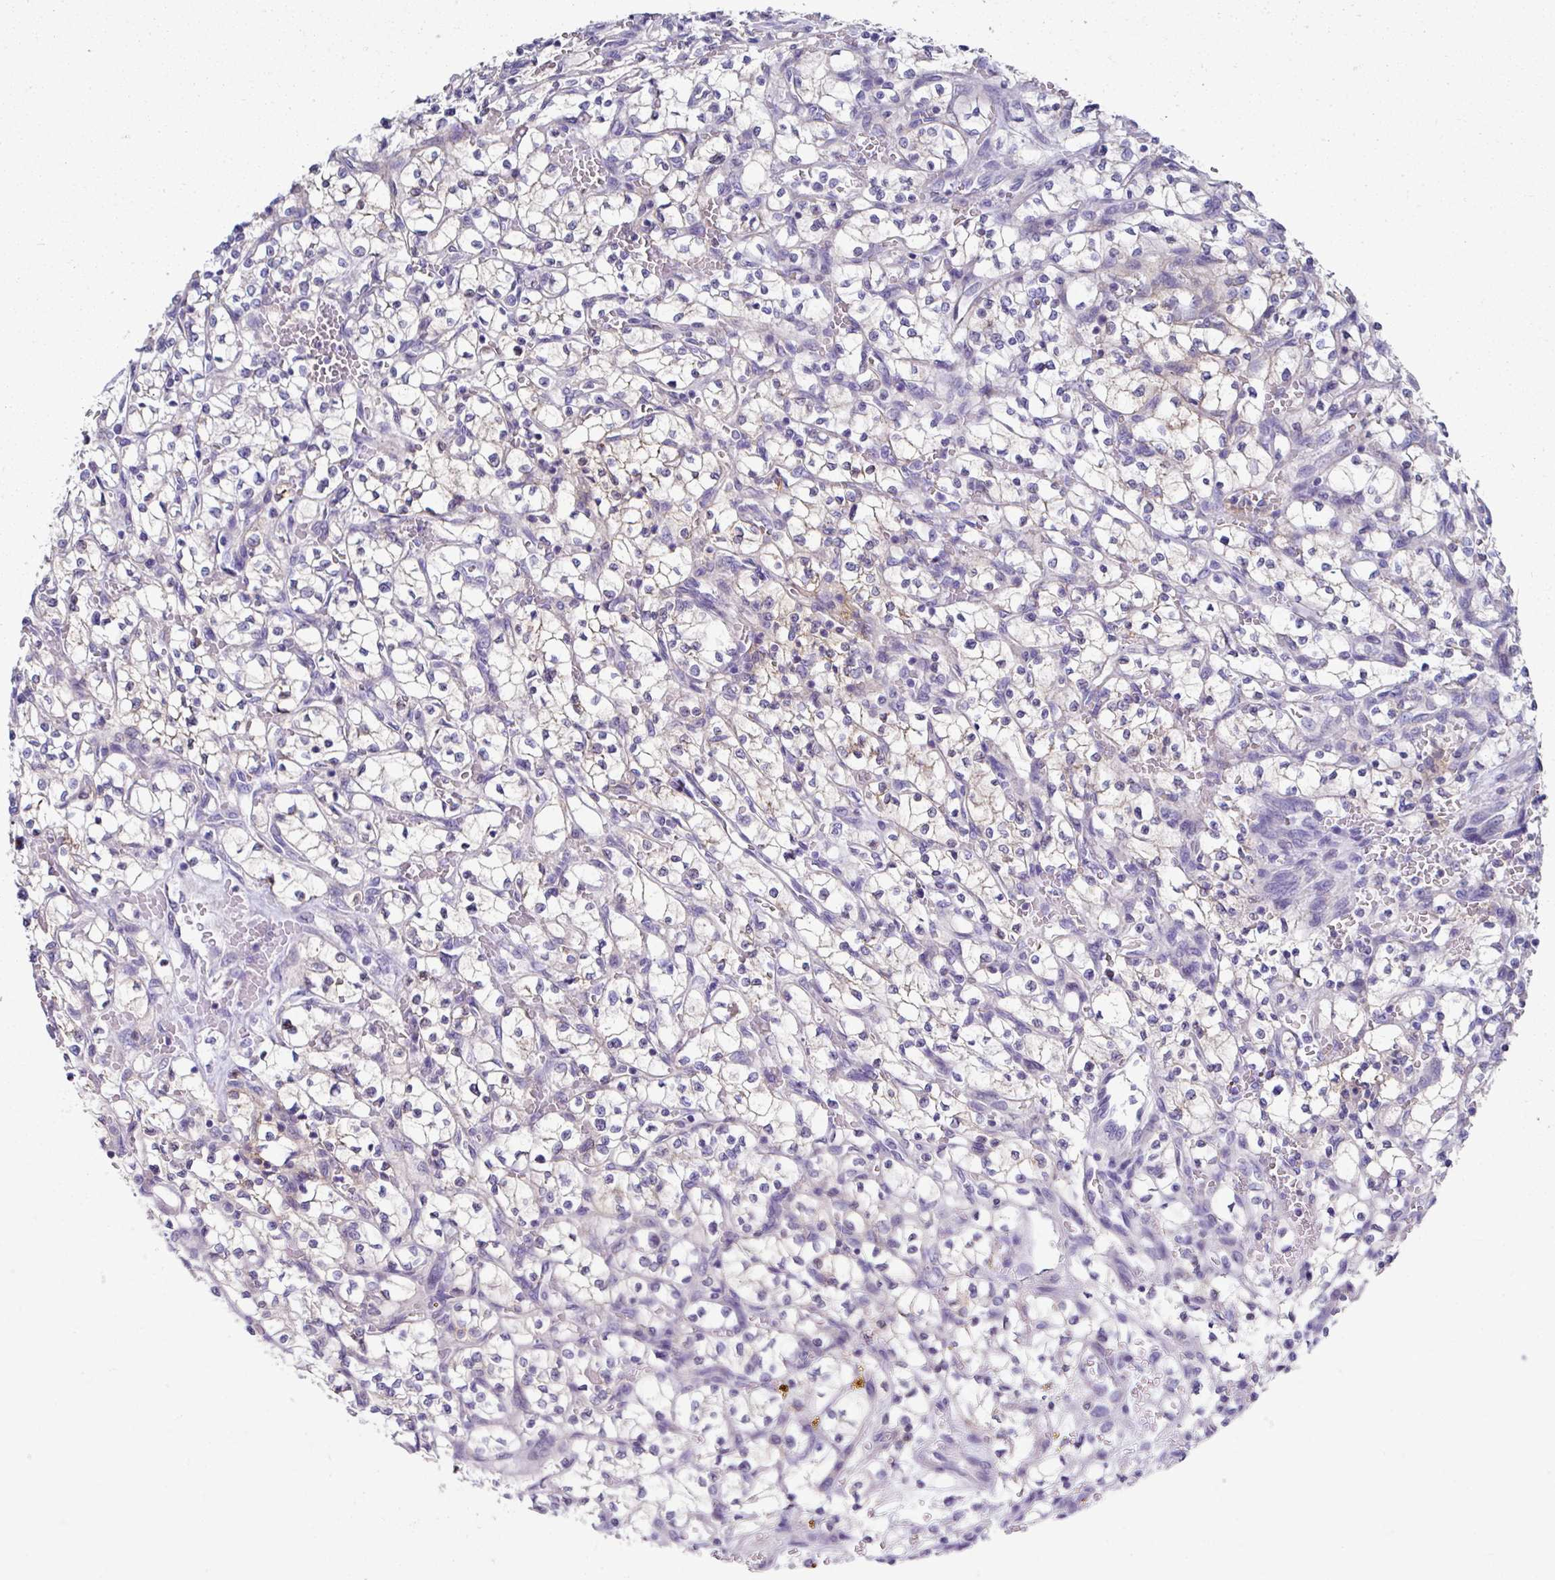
{"staining": {"intensity": "weak", "quantity": "<25%", "location": "cytoplasmic/membranous"}, "tissue": "renal cancer", "cell_type": "Tumor cells", "image_type": "cancer", "snomed": [{"axis": "morphology", "description": "Adenocarcinoma, NOS"}, {"axis": "topography", "description": "Kidney"}], "caption": "Tumor cells show no significant expression in renal cancer (adenocarcinoma).", "gene": "CLDN1", "patient": {"sex": "female", "age": 64}}